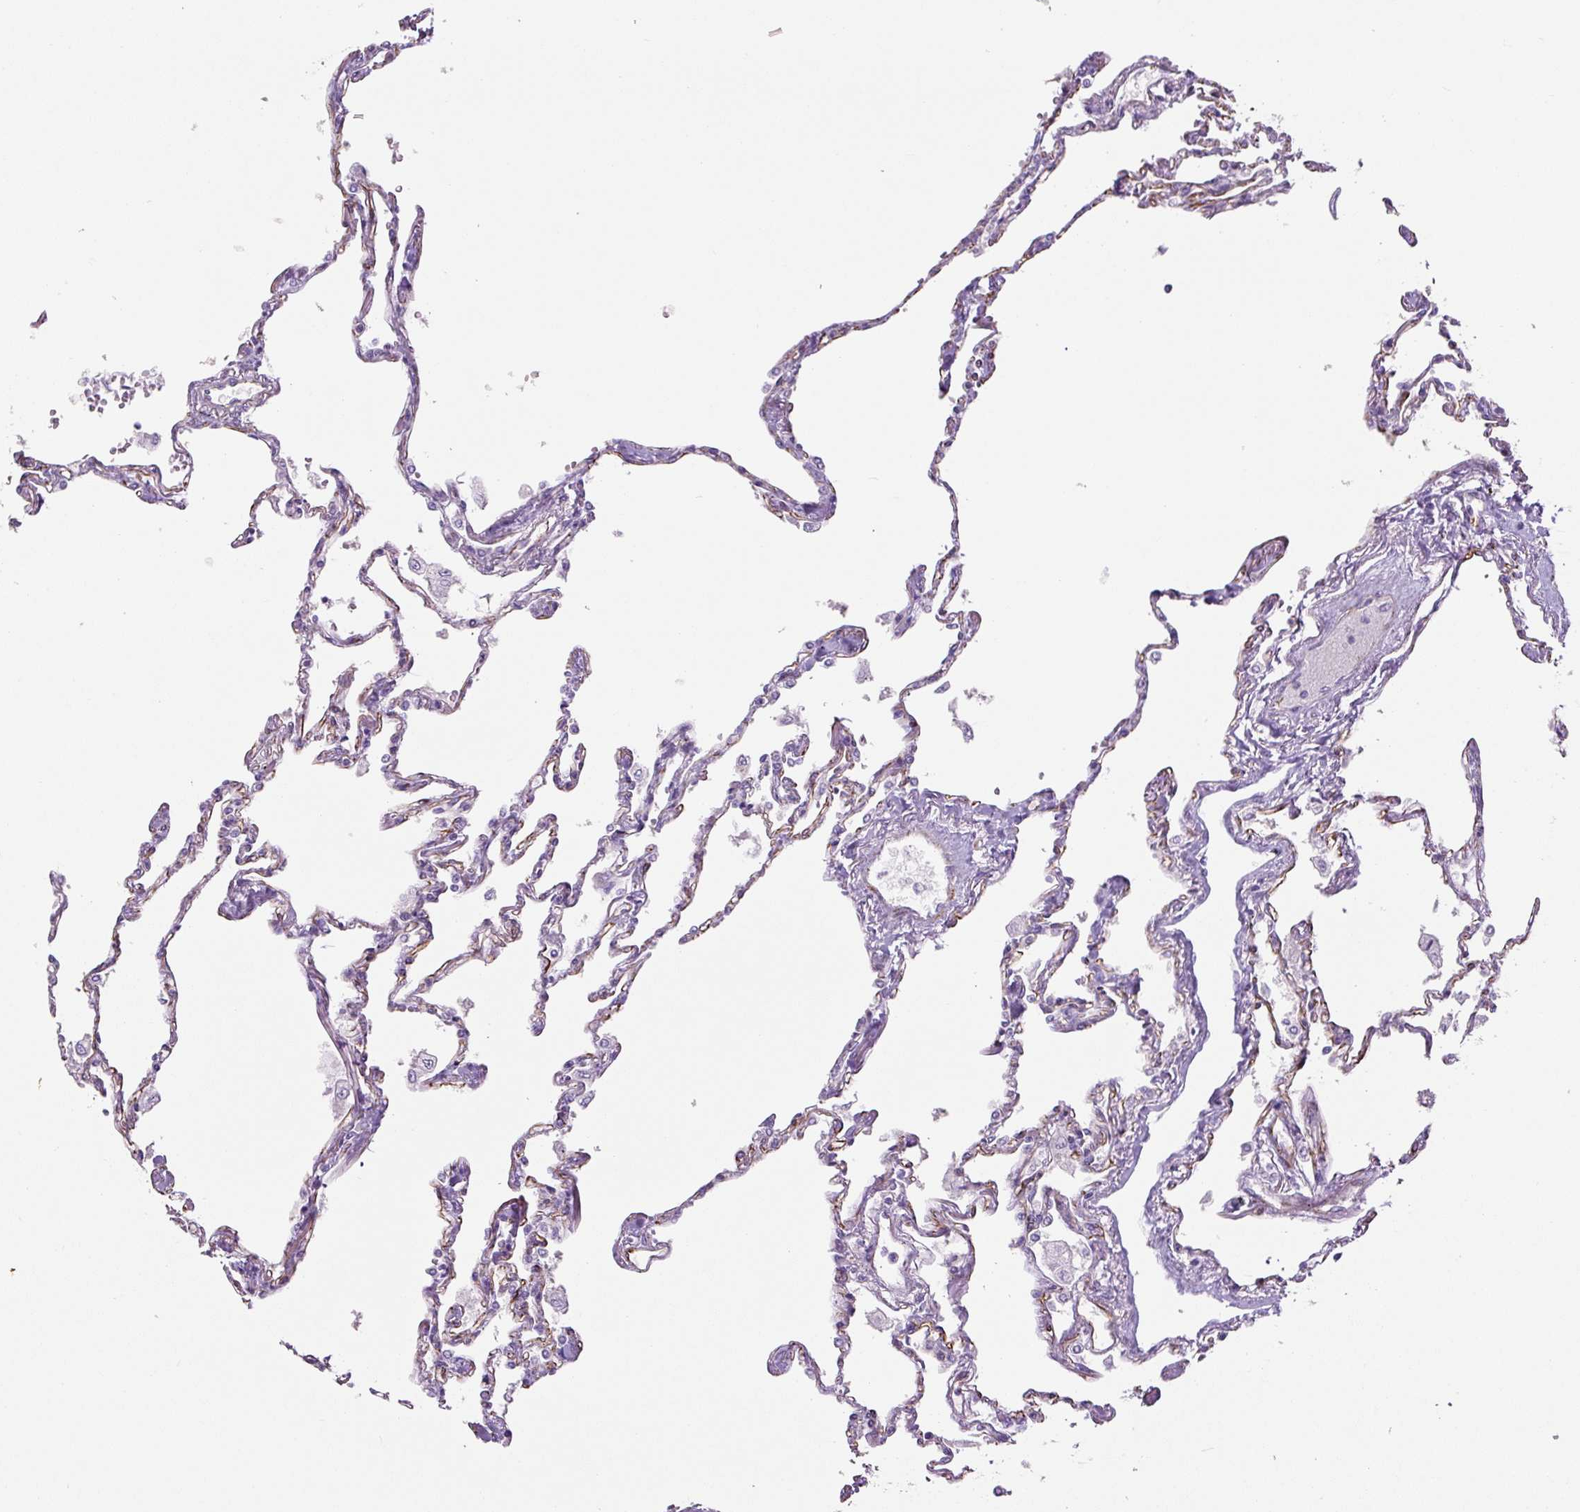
{"staining": {"intensity": "negative", "quantity": "none", "location": "none"}, "tissue": "lung", "cell_type": "Alveolar cells", "image_type": "normal", "snomed": [{"axis": "morphology", "description": "Normal tissue, NOS"}, {"axis": "topography", "description": "Lung"}], "caption": "The immunohistochemistry image has no significant staining in alveolar cells of lung.", "gene": "NES", "patient": {"sex": "female", "age": 67}}